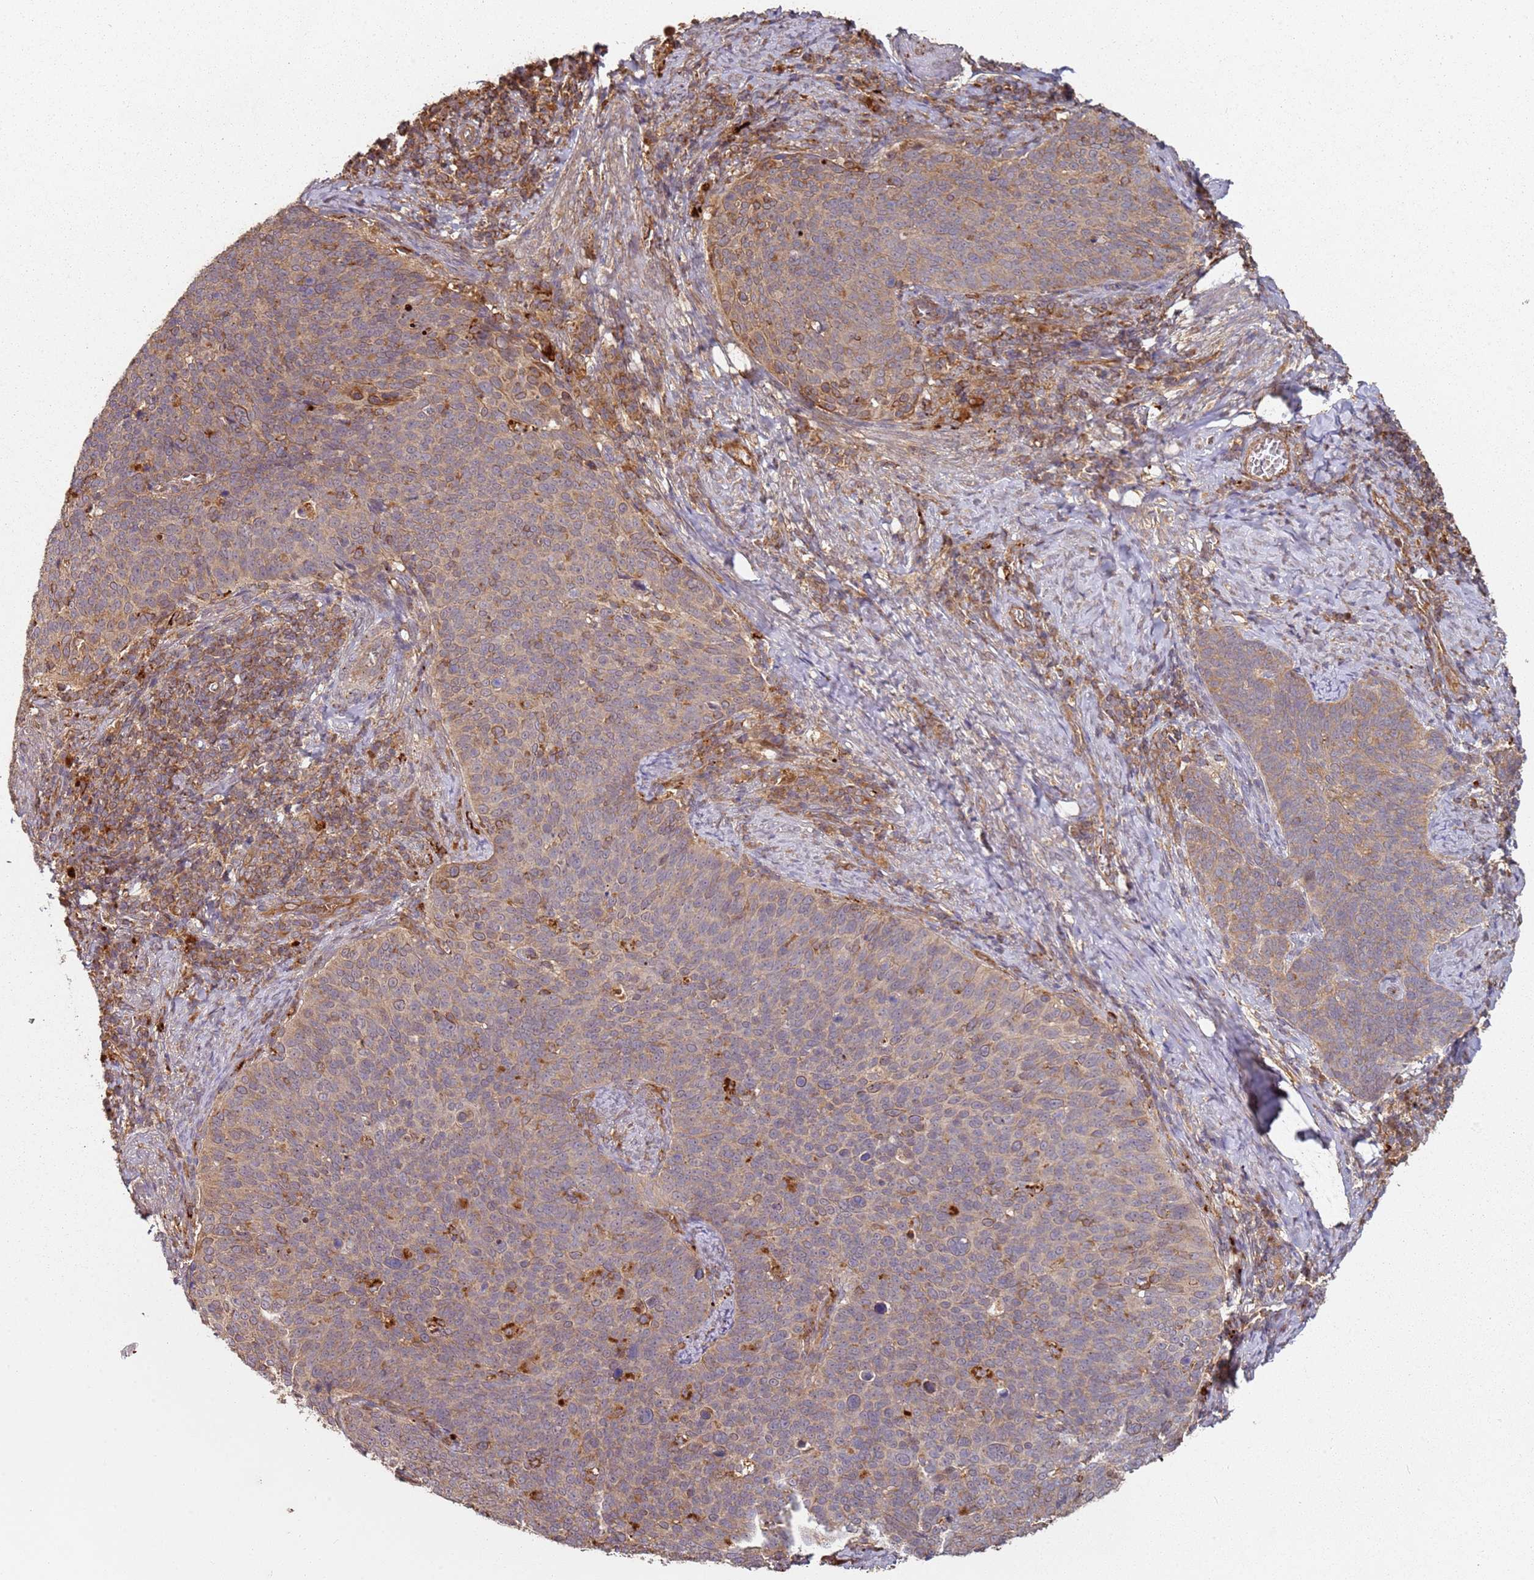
{"staining": {"intensity": "weak", "quantity": ">75%", "location": "cytoplasmic/membranous"}, "tissue": "cervical cancer", "cell_type": "Tumor cells", "image_type": "cancer", "snomed": [{"axis": "morphology", "description": "Normal tissue, NOS"}, {"axis": "morphology", "description": "Squamous cell carcinoma, NOS"}, {"axis": "topography", "description": "Cervix"}], "caption": "Weak cytoplasmic/membranous protein staining is seen in about >75% of tumor cells in squamous cell carcinoma (cervical). The staining is performed using DAB (3,3'-diaminobenzidine) brown chromogen to label protein expression. The nuclei are counter-stained blue using hematoxylin.", "gene": "SCGB2B2", "patient": {"sex": "female", "age": 39}}